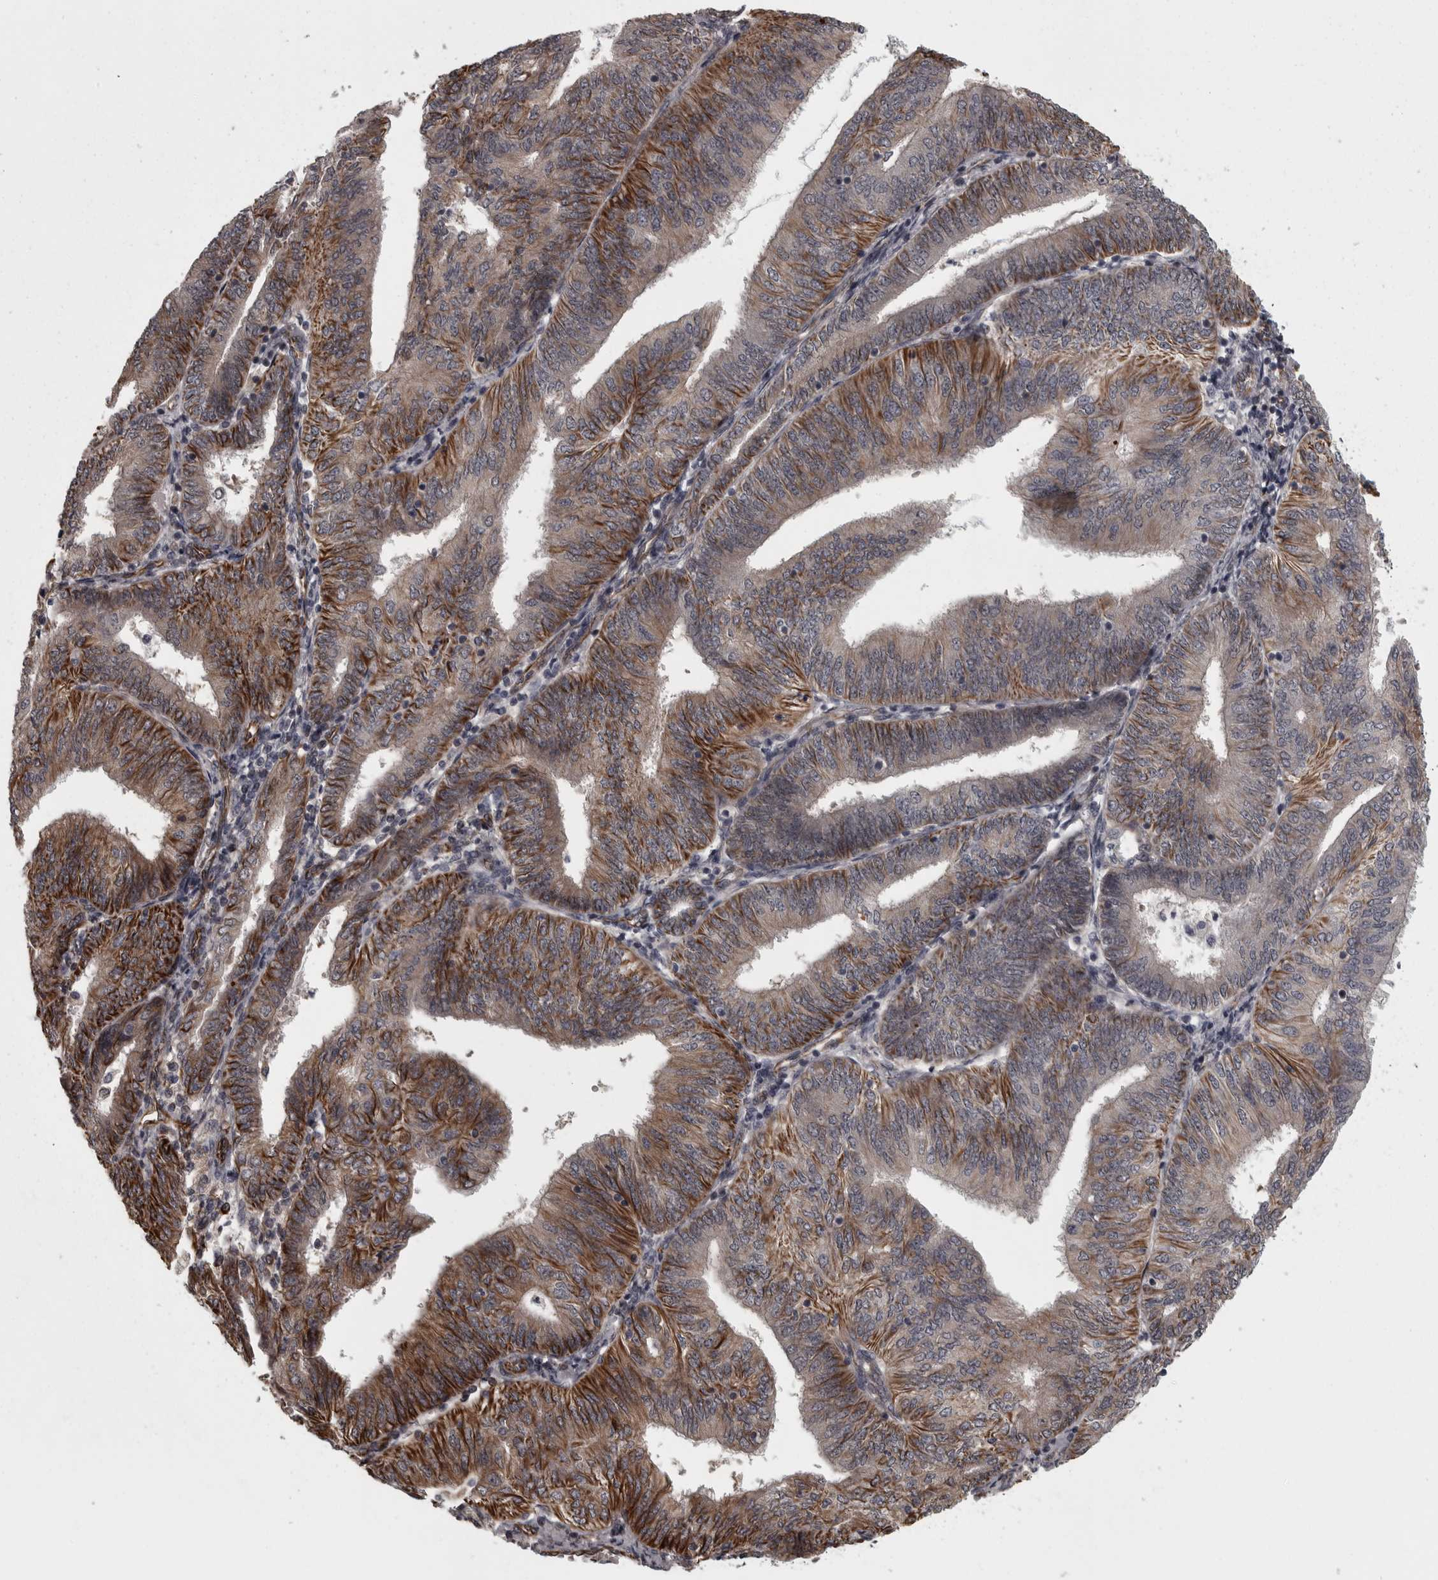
{"staining": {"intensity": "strong", "quantity": ">75%", "location": "cytoplasmic/membranous"}, "tissue": "endometrial cancer", "cell_type": "Tumor cells", "image_type": "cancer", "snomed": [{"axis": "morphology", "description": "Adenocarcinoma, NOS"}, {"axis": "topography", "description": "Endometrium"}], "caption": "The photomicrograph displays a brown stain indicating the presence of a protein in the cytoplasmic/membranous of tumor cells in adenocarcinoma (endometrial).", "gene": "FAAP100", "patient": {"sex": "female", "age": 58}}